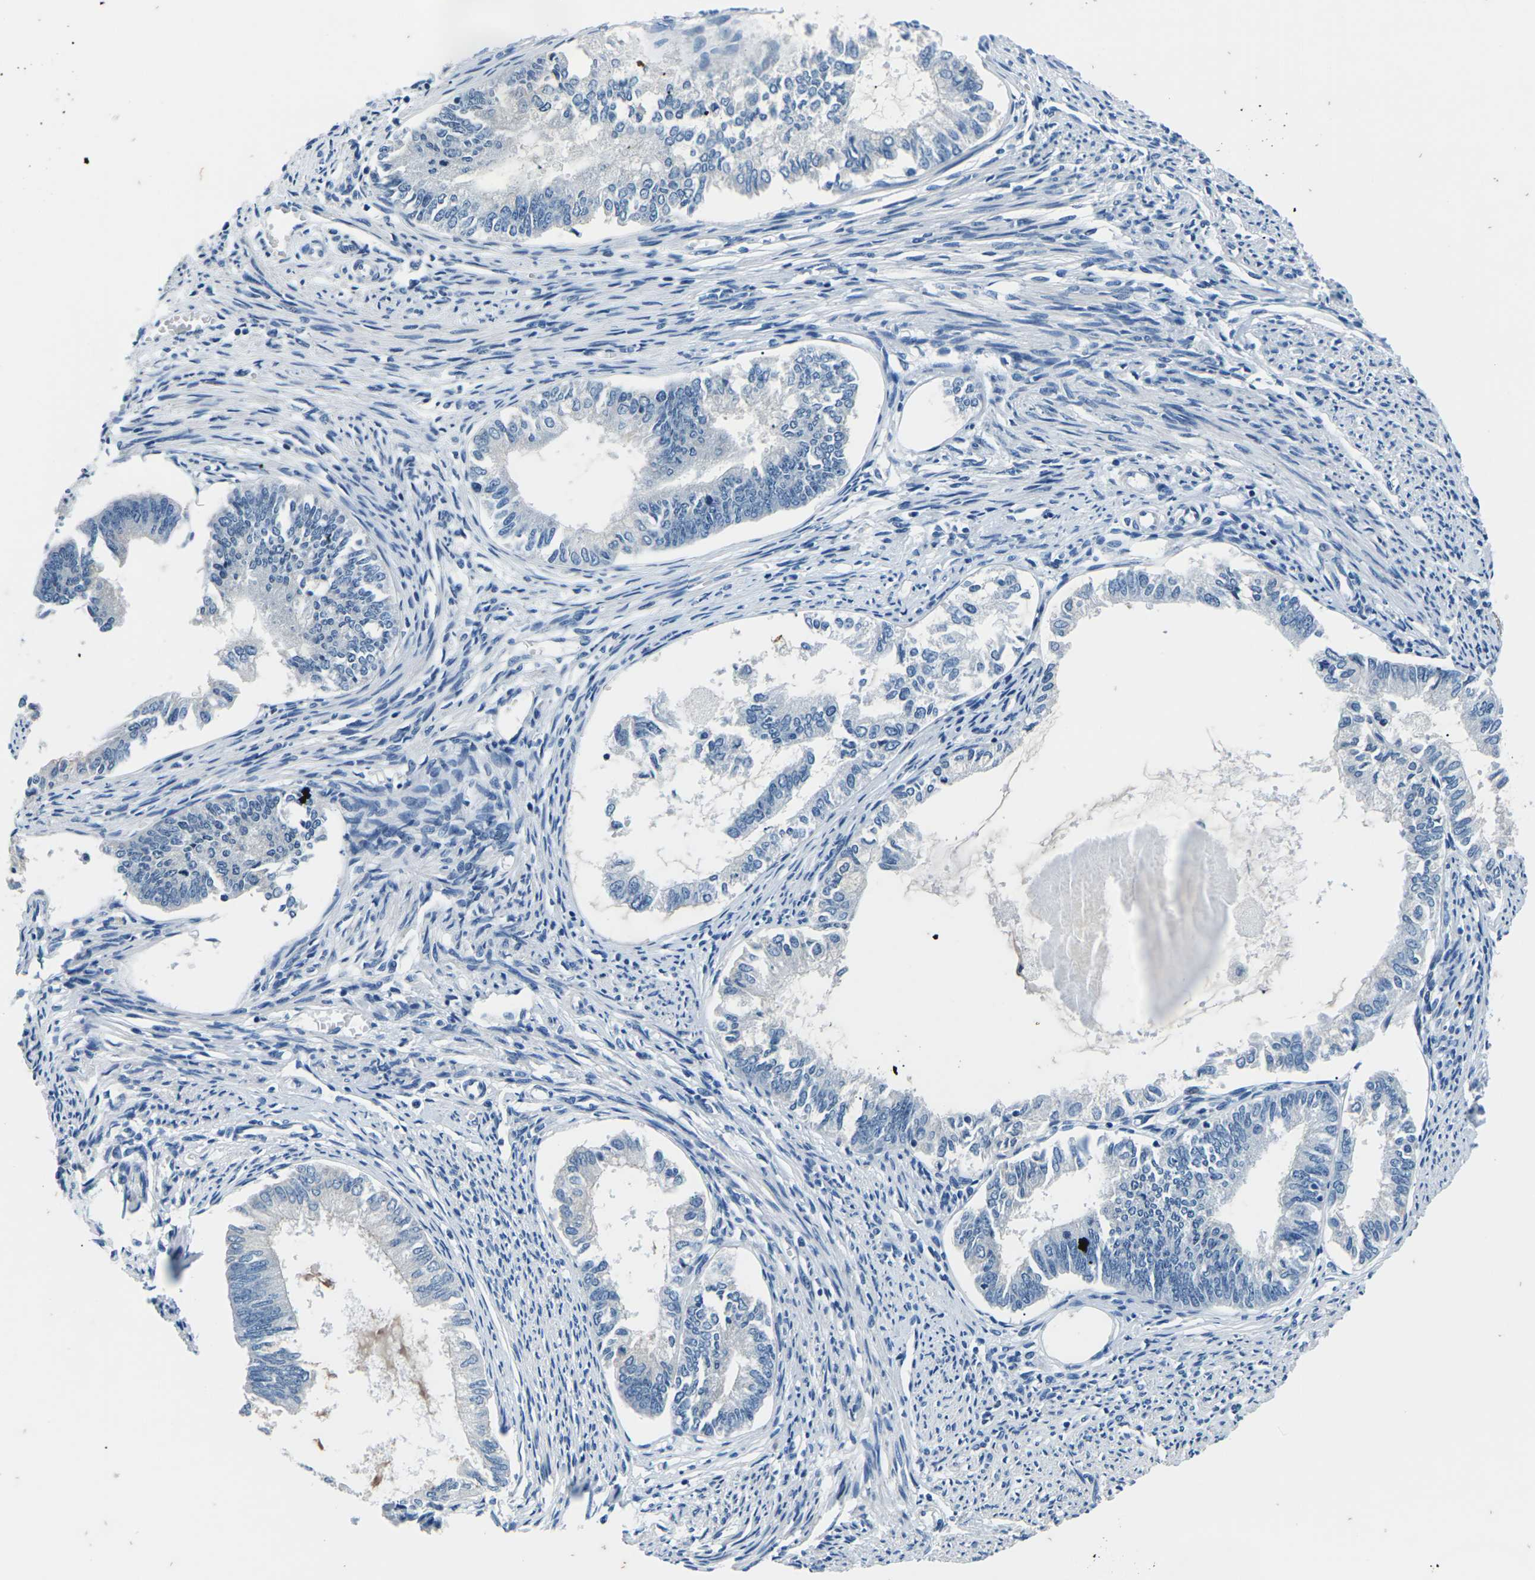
{"staining": {"intensity": "negative", "quantity": "none", "location": "none"}, "tissue": "endometrial cancer", "cell_type": "Tumor cells", "image_type": "cancer", "snomed": [{"axis": "morphology", "description": "Adenocarcinoma, NOS"}, {"axis": "topography", "description": "Endometrium"}], "caption": "An IHC histopathology image of endometrial cancer is shown. There is no staining in tumor cells of endometrial cancer. (Brightfield microscopy of DAB (3,3'-diaminobenzidine) immunohistochemistry at high magnification).", "gene": "UMOD", "patient": {"sex": "female", "age": 86}}